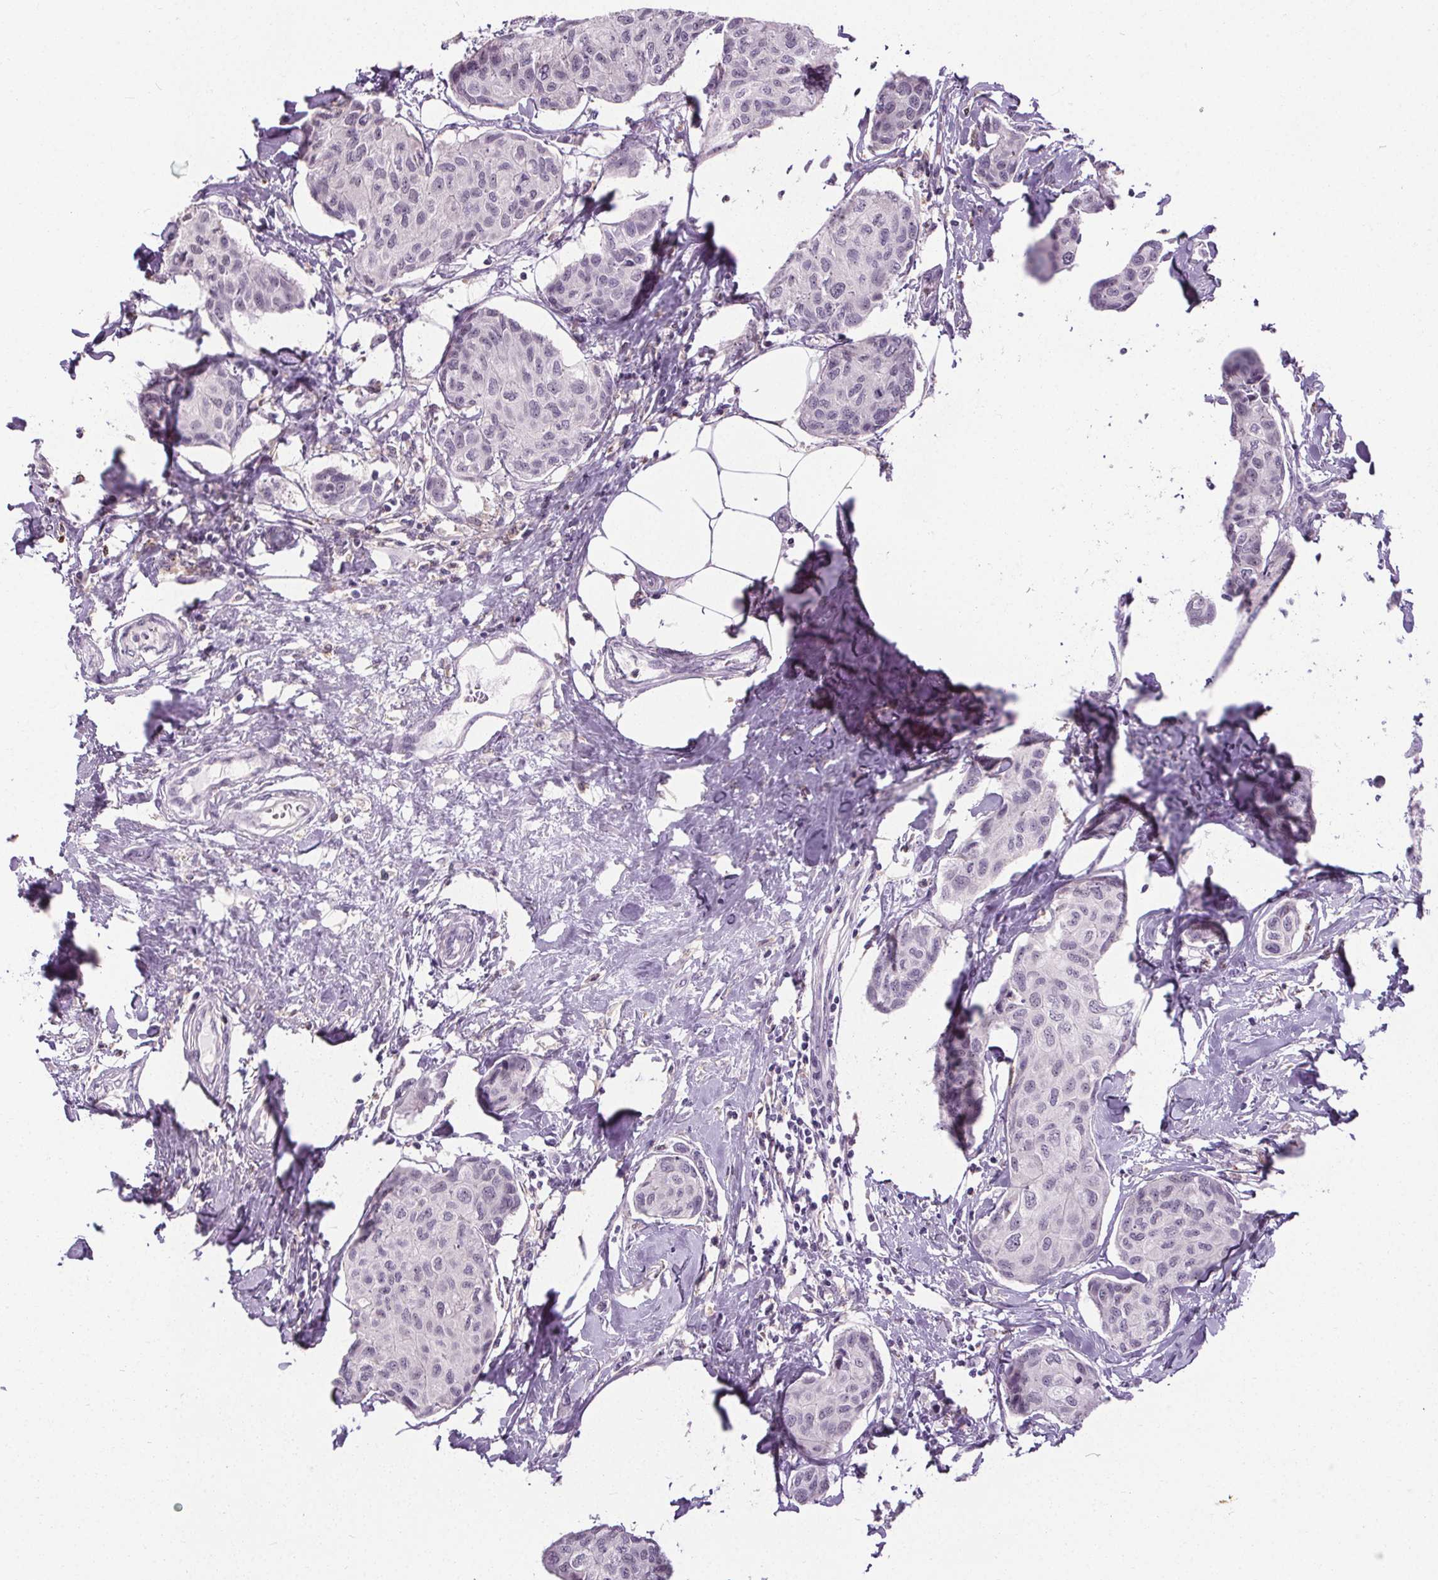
{"staining": {"intensity": "negative", "quantity": "none", "location": "none"}, "tissue": "breast cancer", "cell_type": "Tumor cells", "image_type": "cancer", "snomed": [{"axis": "morphology", "description": "Duct carcinoma"}, {"axis": "topography", "description": "Breast"}], "caption": "An immunohistochemistry micrograph of invasive ductal carcinoma (breast) is shown. There is no staining in tumor cells of invasive ductal carcinoma (breast).", "gene": "TMEM240", "patient": {"sex": "female", "age": 80}}